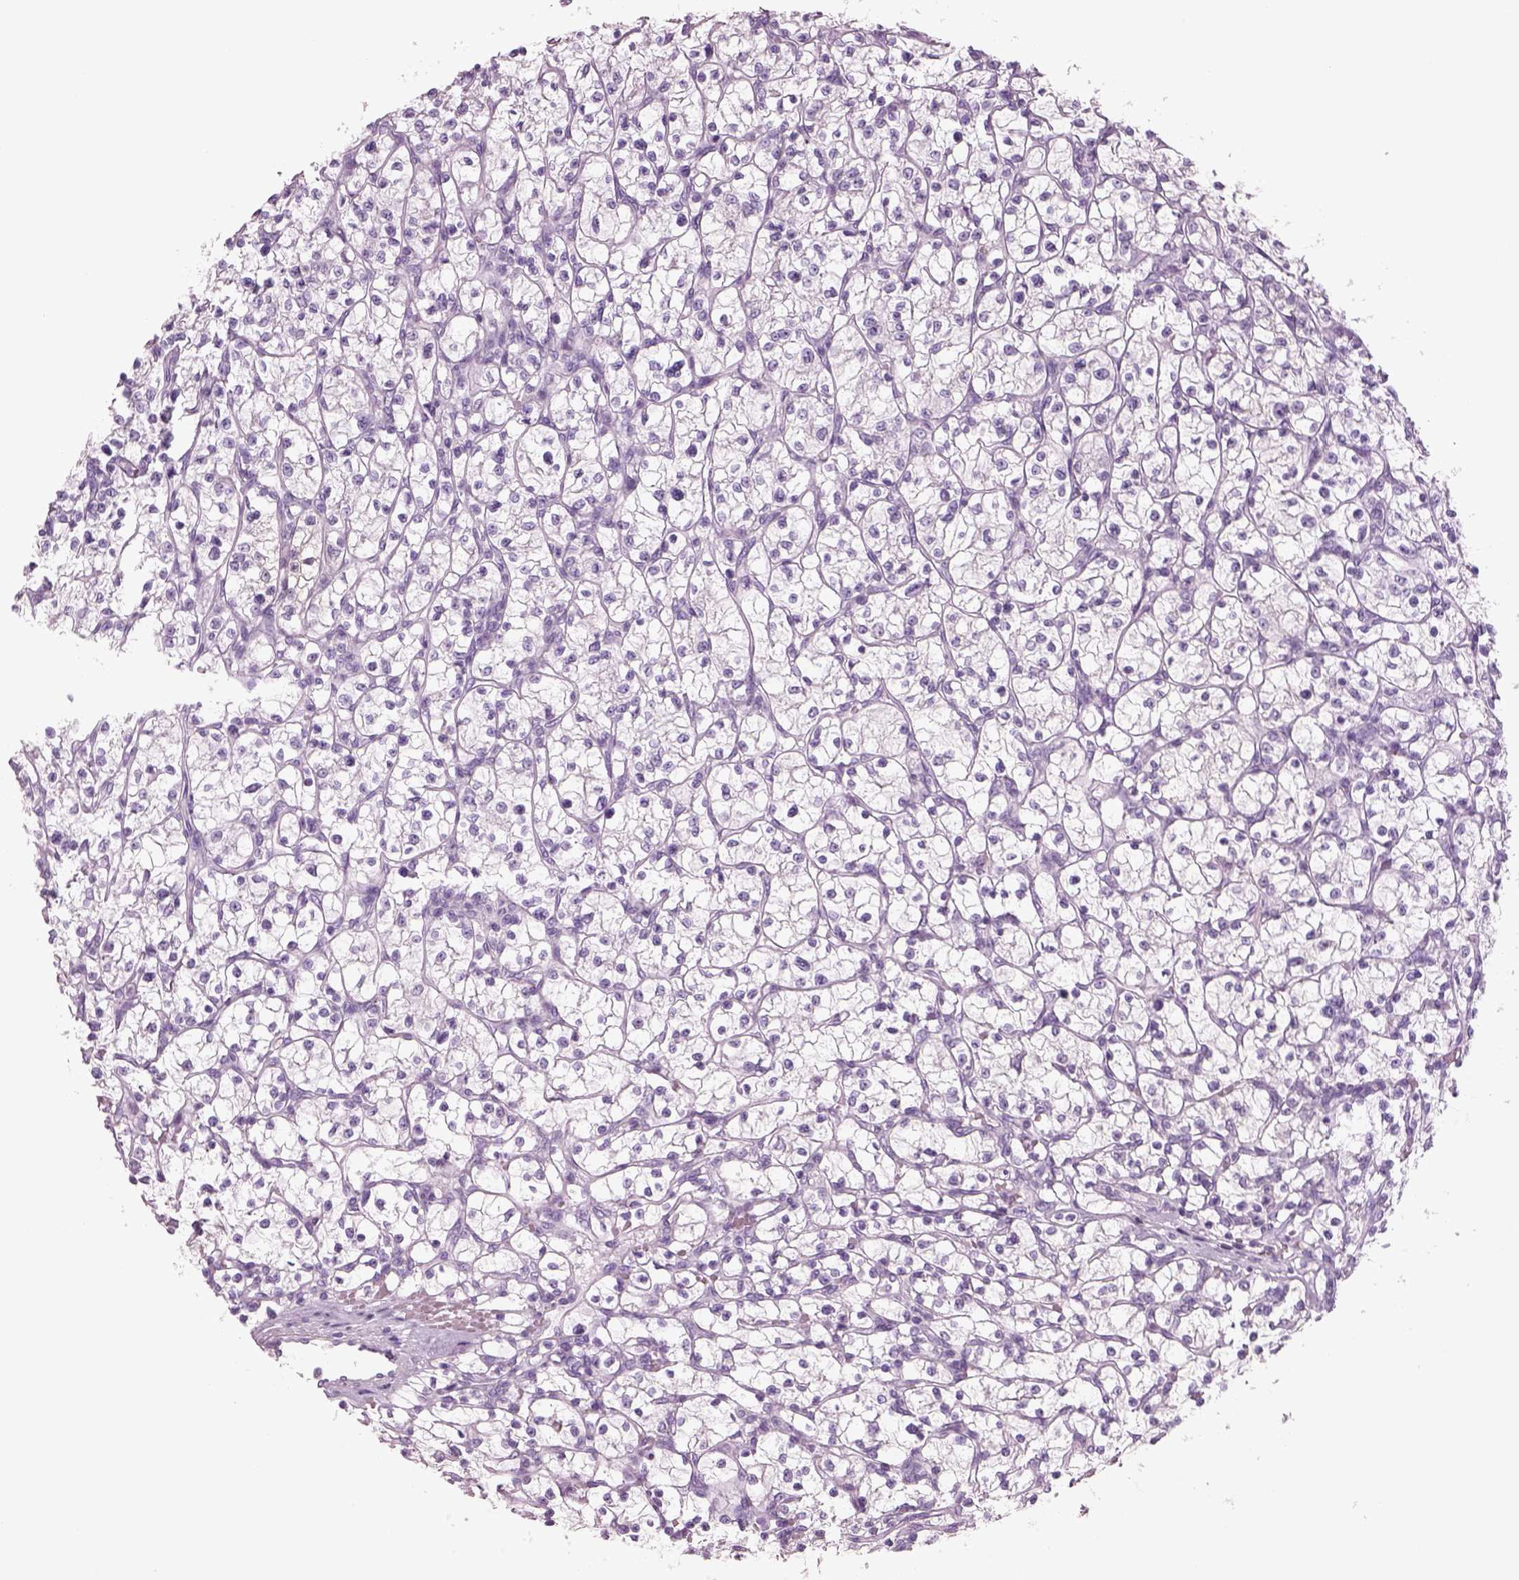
{"staining": {"intensity": "negative", "quantity": "none", "location": "none"}, "tissue": "renal cancer", "cell_type": "Tumor cells", "image_type": "cancer", "snomed": [{"axis": "morphology", "description": "Adenocarcinoma, NOS"}, {"axis": "topography", "description": "Kidney"}], "caption": "Tumor cells show no significant protein staining in adenocarcinoma (renal). (DAB (3,3'-diaminobenzidine) immunohistochemistry (IHC) visualized using brightfield microscopy, high magnification).", "gene": "RHO", "patient": {"sex": "female", "age": 64}}